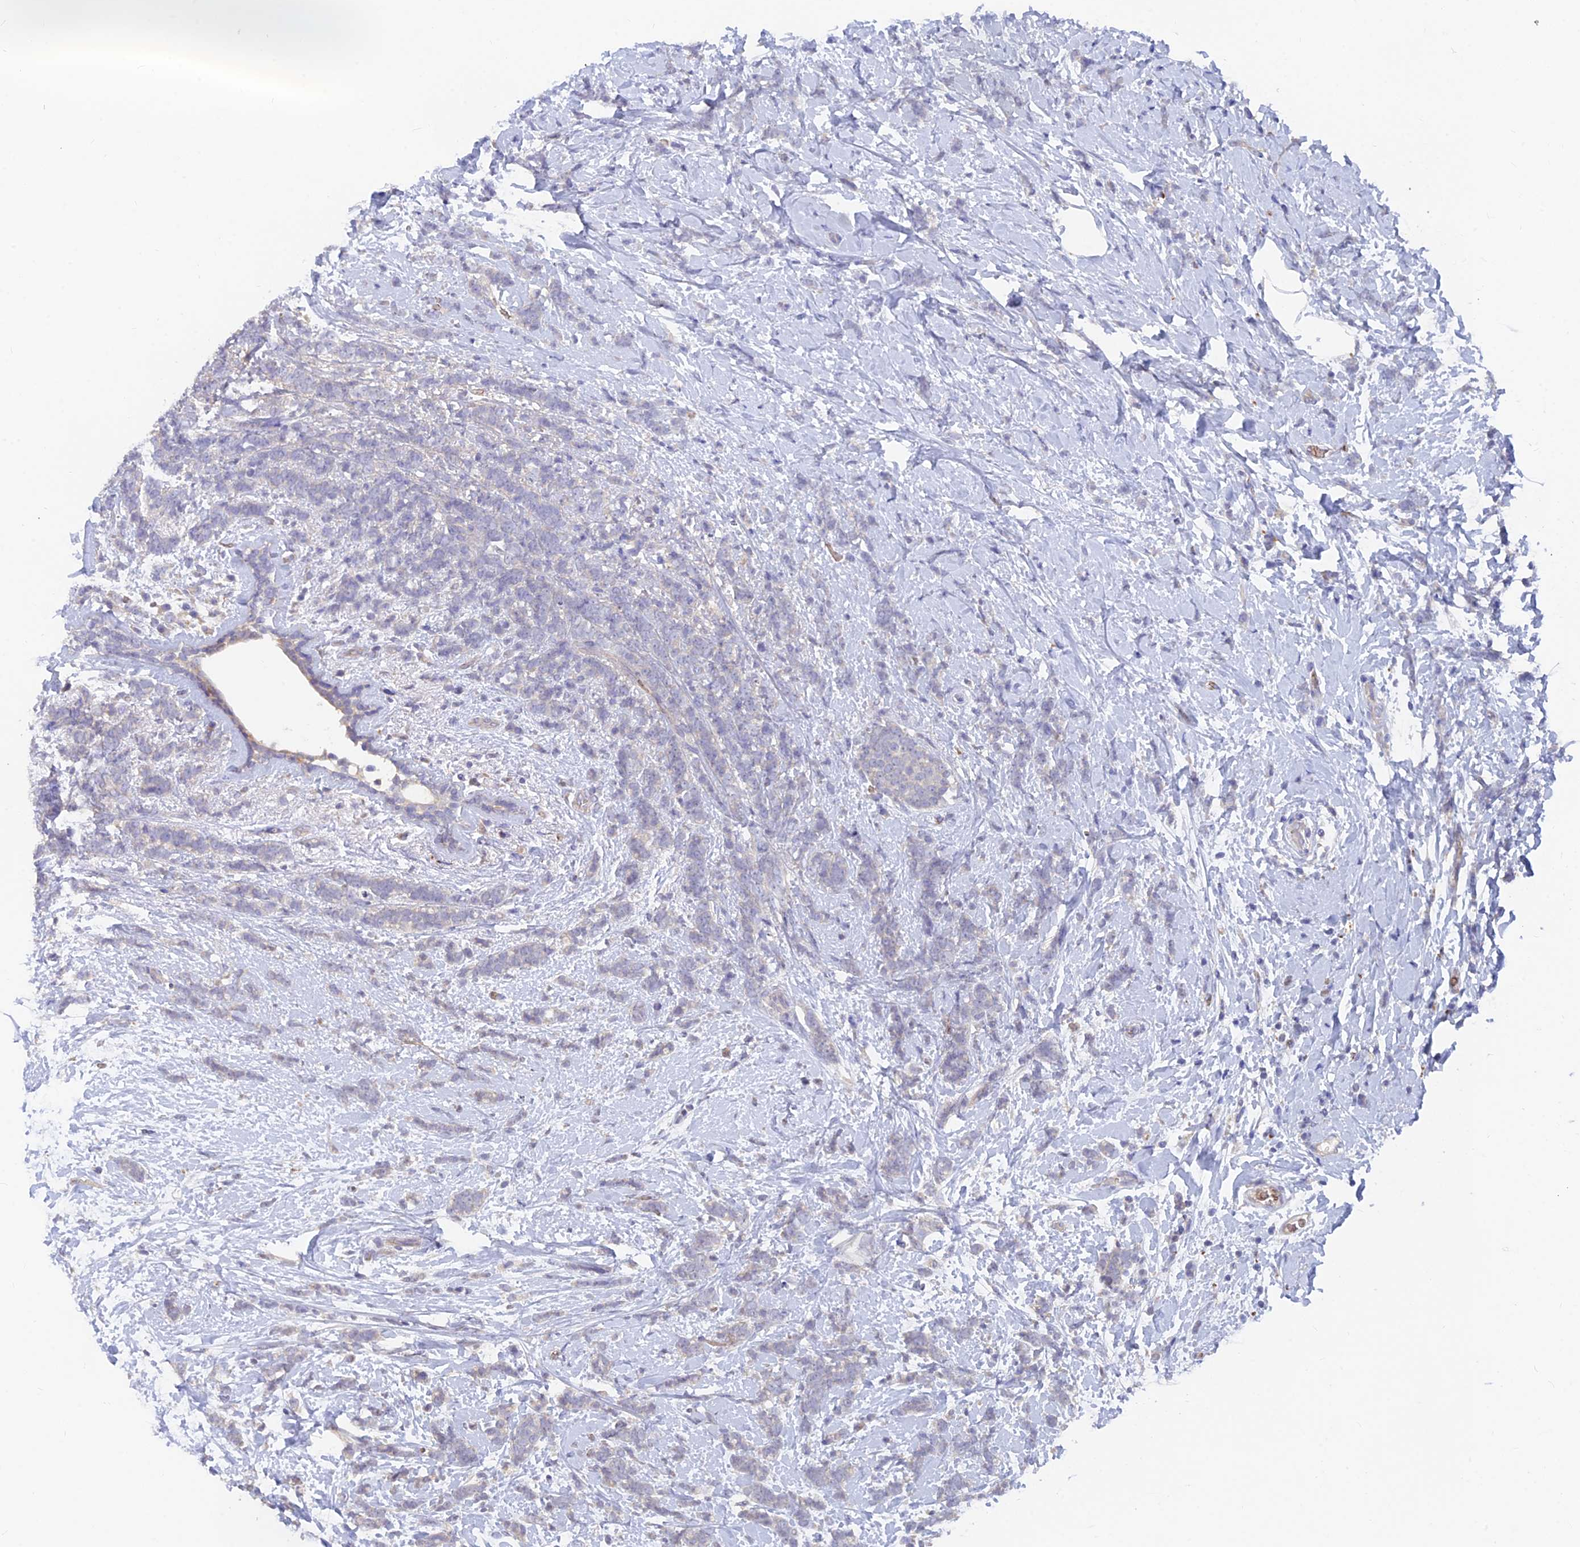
{"staining": {"intensity": "negative", "quantity": "none", "location": "none"}, "tissue": "breast cancer", "cell_type": "Tumor cells", "image_type": "cancer", "snomed": [{"axis": "morphology", "description": "Lobular carcinoma"}, {"axis": "topography", "description": "Breast"}], "caption": "This micrograph is of breast cancer stained with immunohistochemistry to label a protein in brown with the nuclei are counter-stained blue. There is no expression in tumor cells.", "gene": "ARRDC1", "patient": {"sex": "female", "age": 58}}